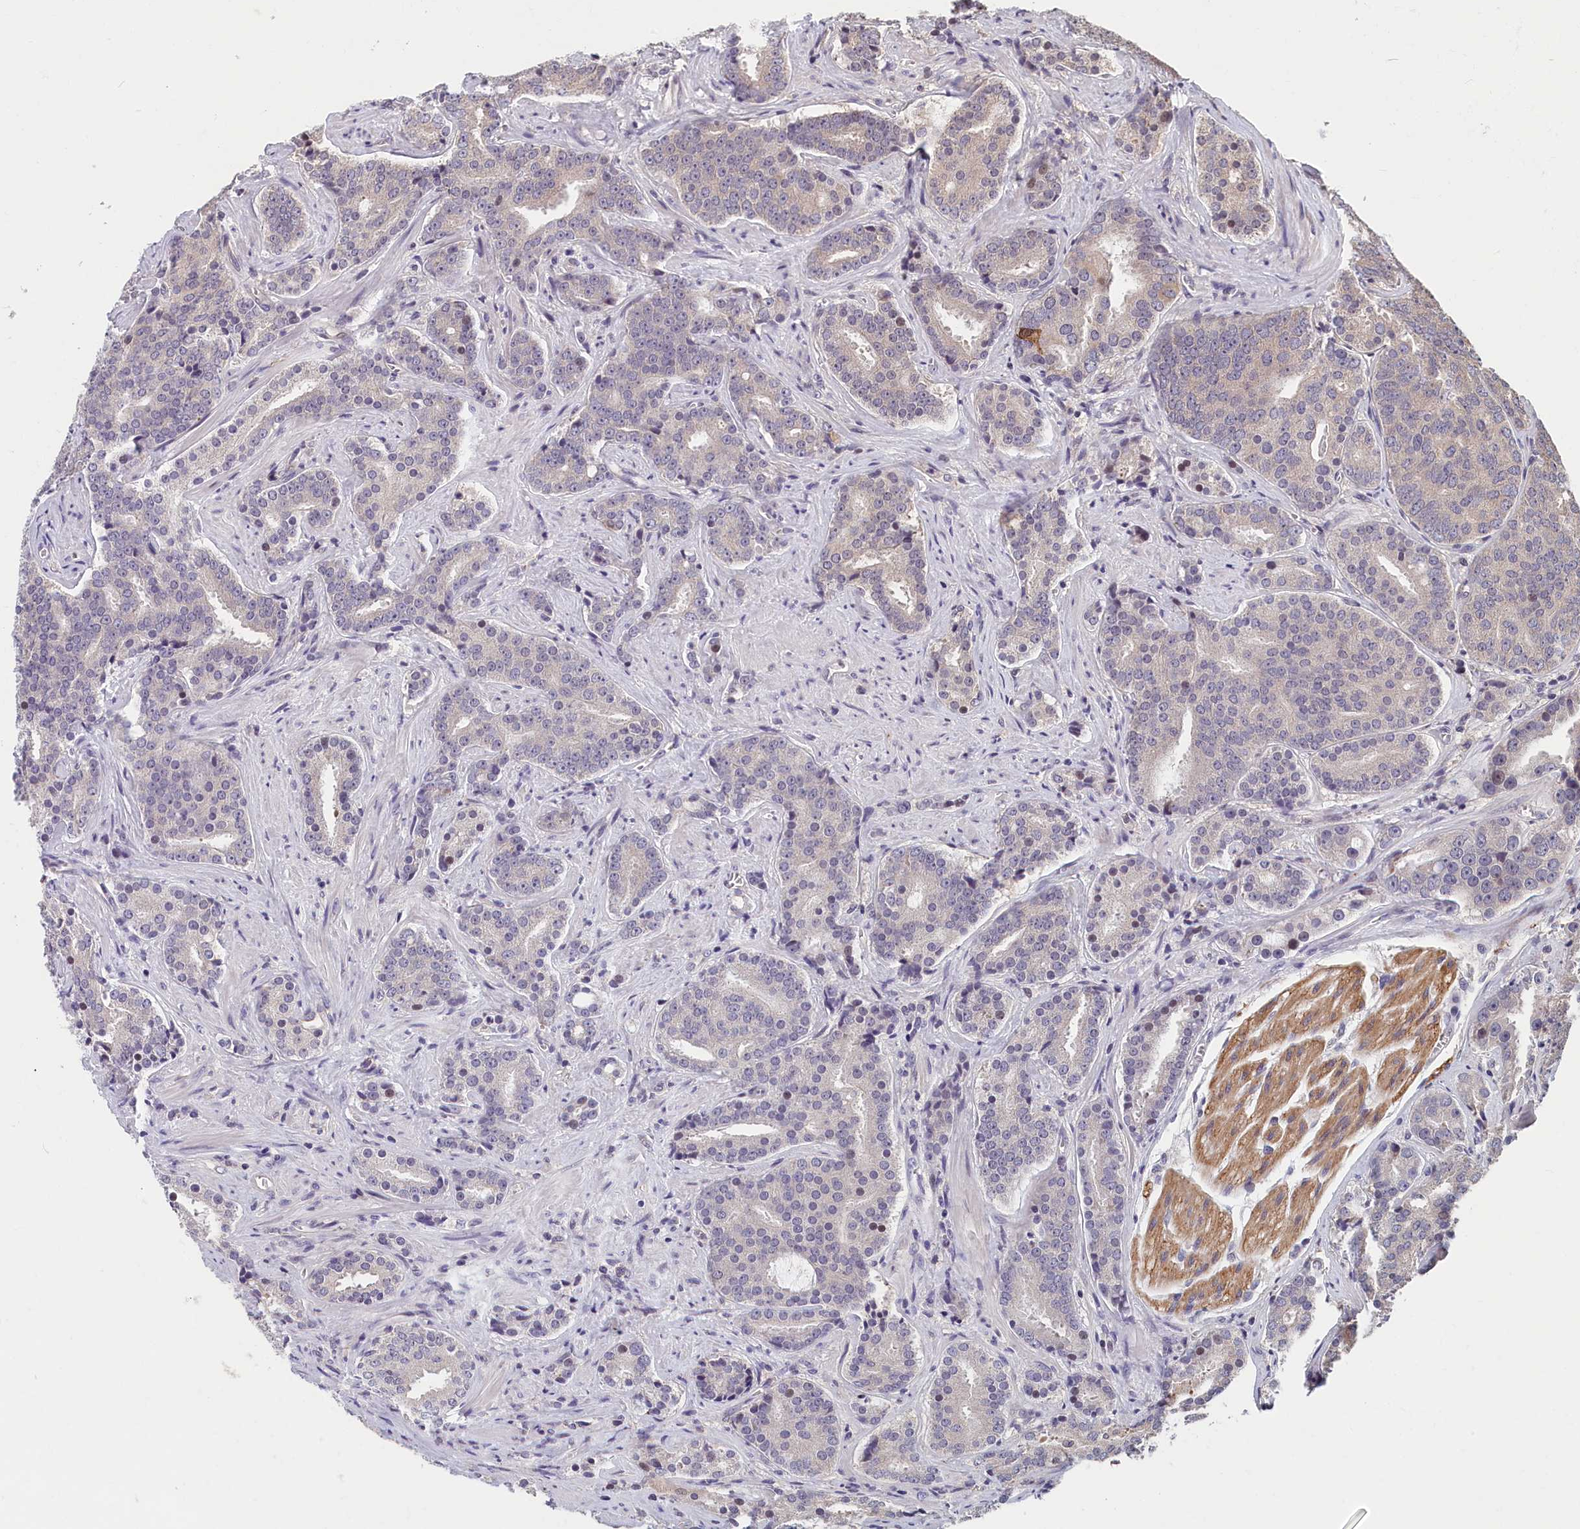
{"staining": {"intensity": "weak", "quantity": "<25%", "location": "cytoplasmic/membranous"}, "tissue": "prostate cancer", "cell_type": "Tumor cells", "image_type": "cancer", "snomed": [{"axis": "morphology", "description": "Adenocarcinoma, High grade"}, {"axis": "topography", "description": "Prostate"}], "caption": "This is a micrograph of IHC staining of prostate cancer (adenocarcinoma (high-grade)), which shows no staining in tumor cells.", "gene": "TMEM116", "patient": {"sex": "male", "age": 55}}